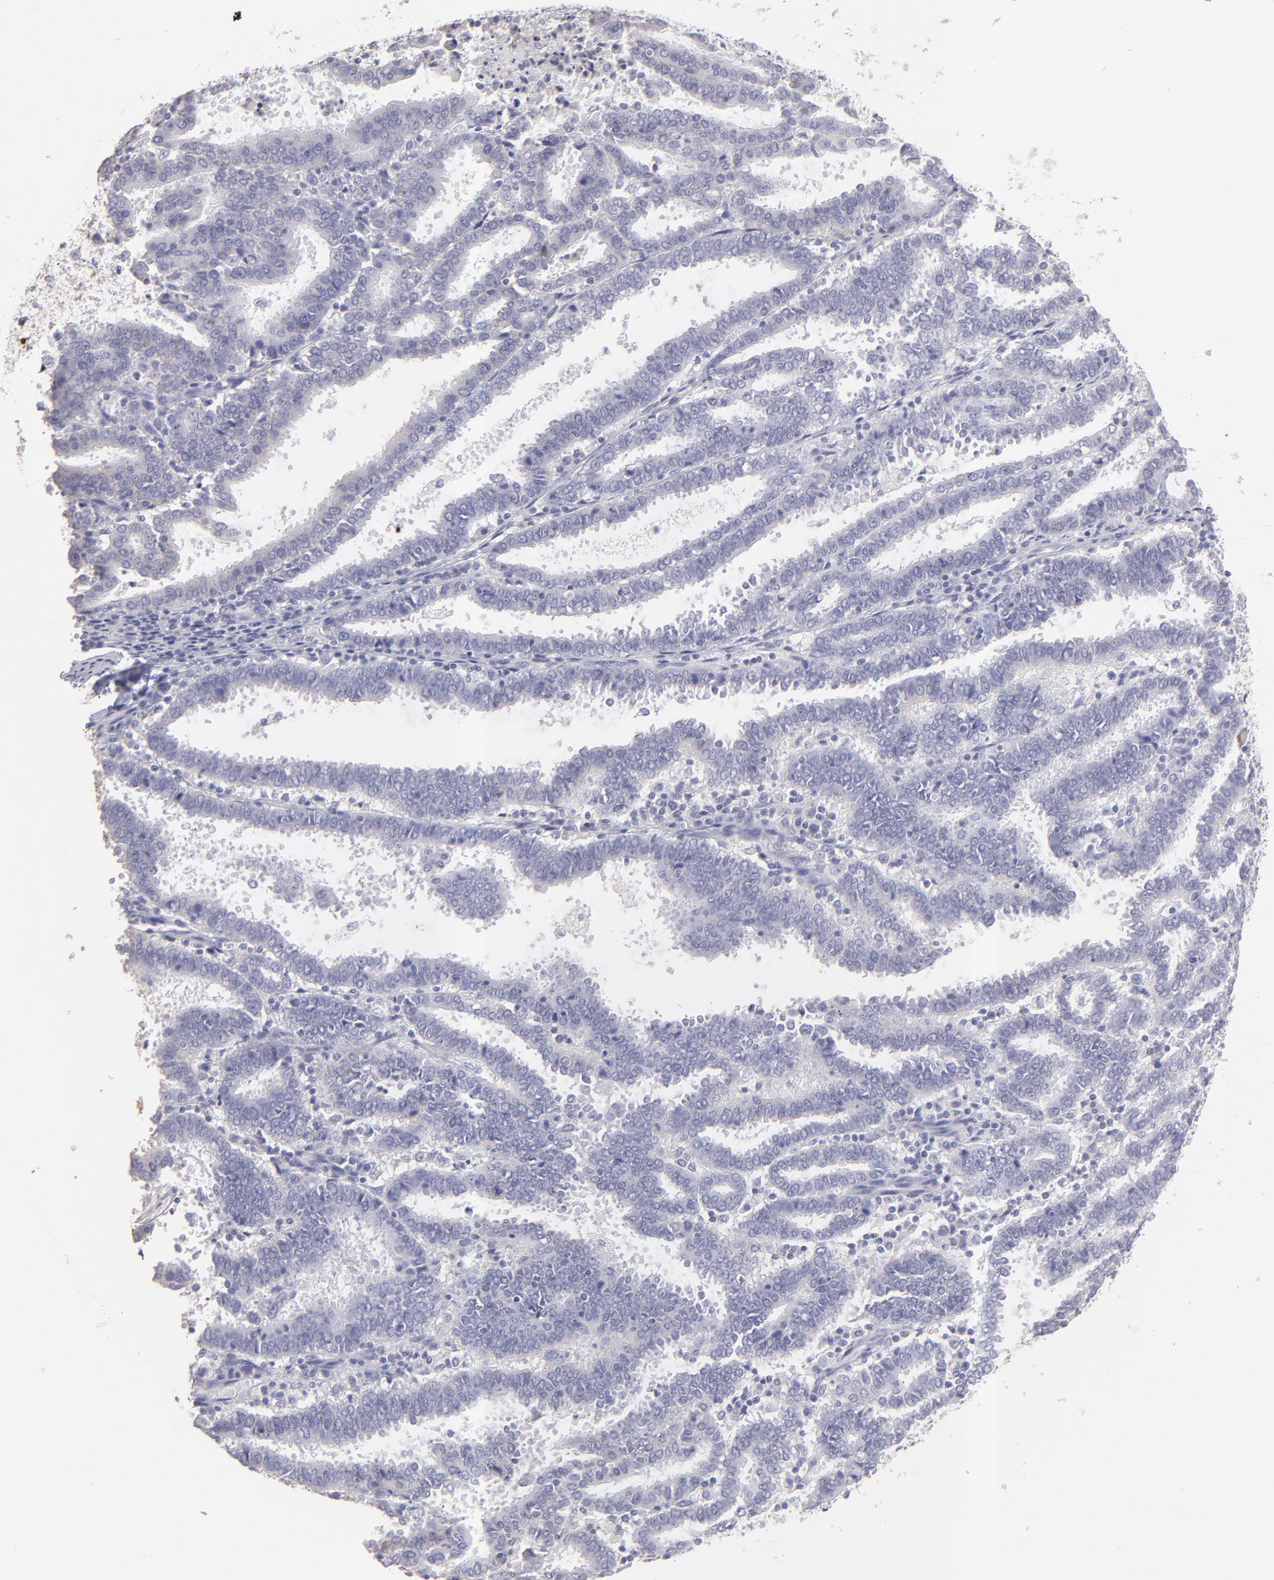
{"staining": {"intensity": "negative", "quantity": "none", "location": "none"}, "tissue": "endometrial cancer", "cell_type": "Tumor cells", "image_type": "cancer", "snomed": [{"axis": "morphology", "description": "Adenocarcinoma, NOS"}, {"axis": "topography", "description": "Uterus"}], "caption": "Micrograph shows no protein staining in tumor cells of endometrial cancer (adenocarcinoma) tissue. (DAB immunohistochemistry (IHC), high magnification).", "gene": "ABCC4", "patient": {"sex": "female", "age": 83}}